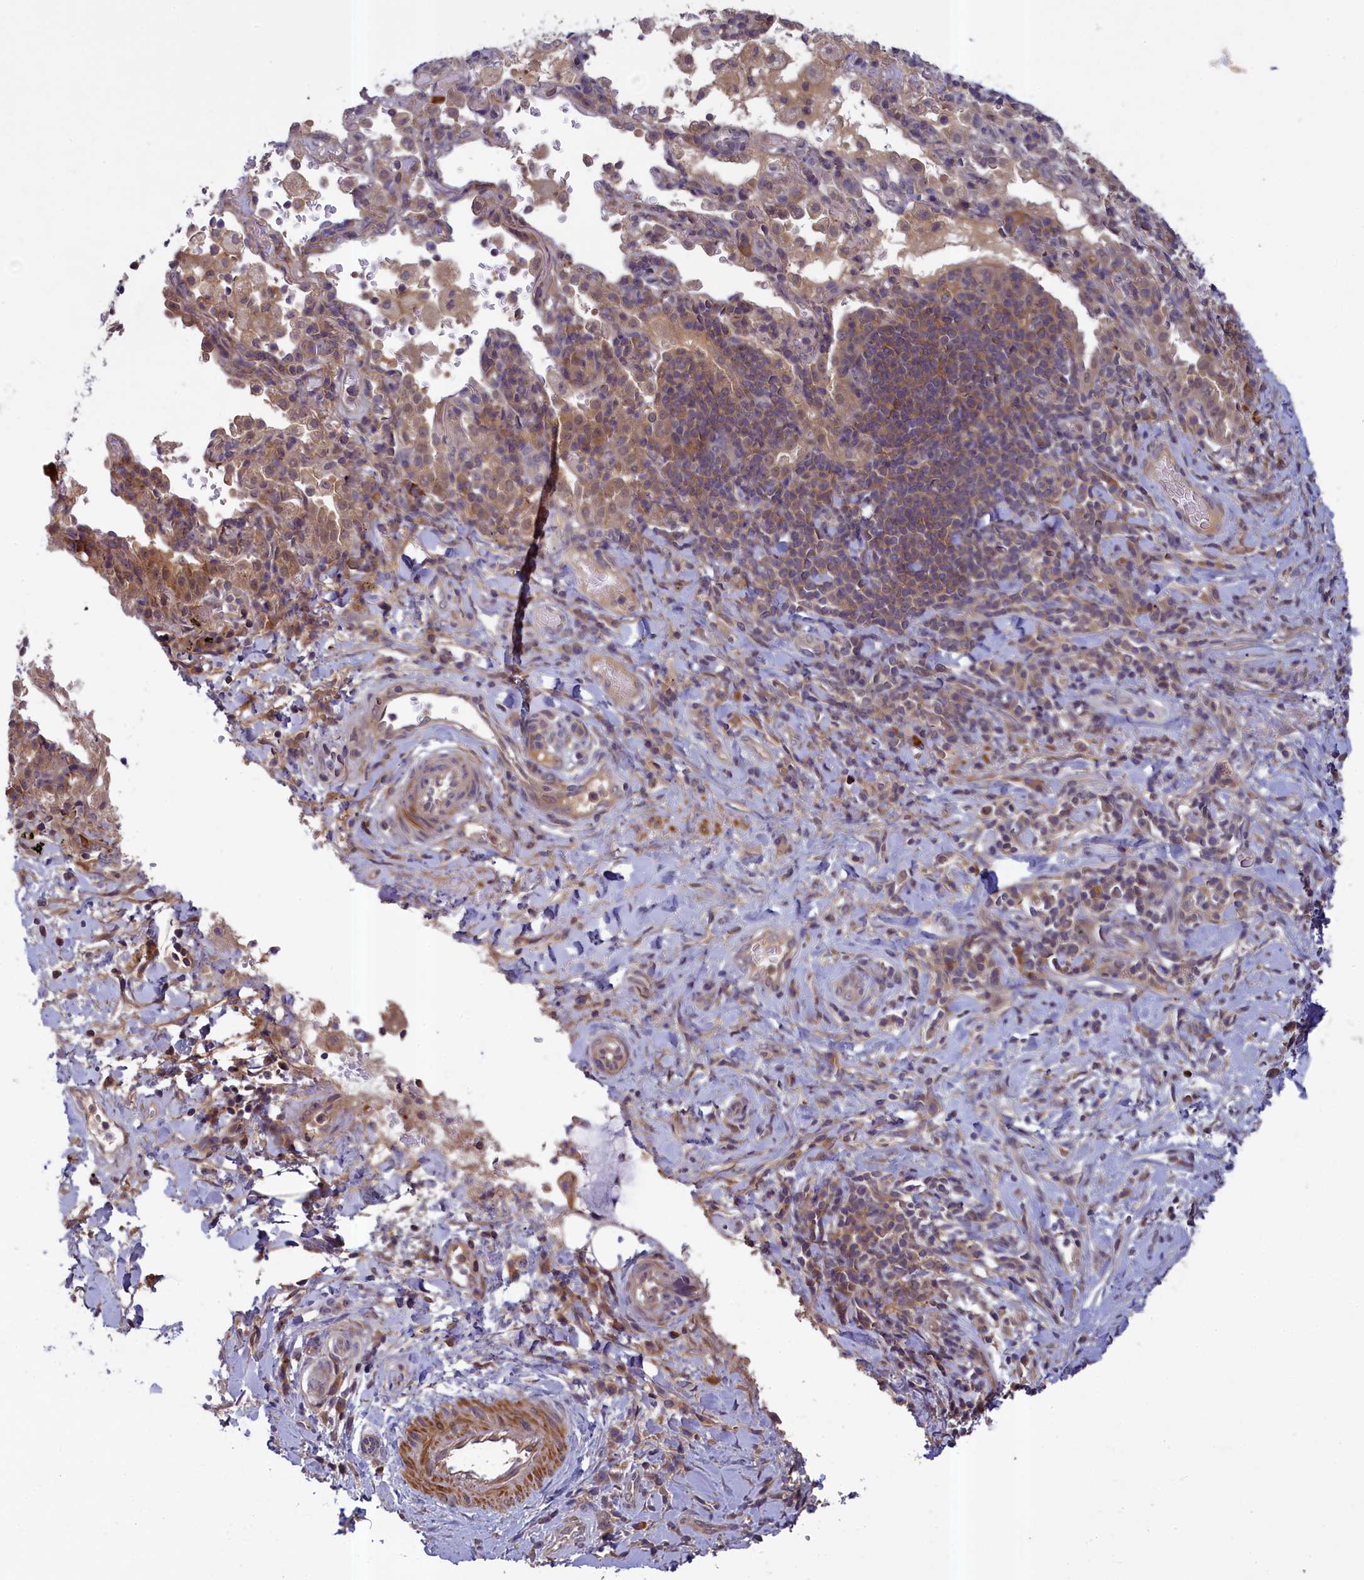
{"staining": {"intensity": "negative", "quantity": "none", "location": "none"}, "tissue": "adipose tissue", "cell_type": "Adipocytes", "image_type": "normal", "snomed": [{"axis": "morphology", "description": "Normal tissue, NOS"}, {"axis": "morphology", "description": "Squamous cell carcinoma, NOS"}, {"axis": "topography", "description": "Bronchus"}, {"axis": "topography", "description": "Lung"}], "caption": "The immunohistochemistry photomicrograph has no significant positivity in adipocytes of adipose tissue.", "gene": "NUBP1", "patient": {"sex": "male", "age": 64}}